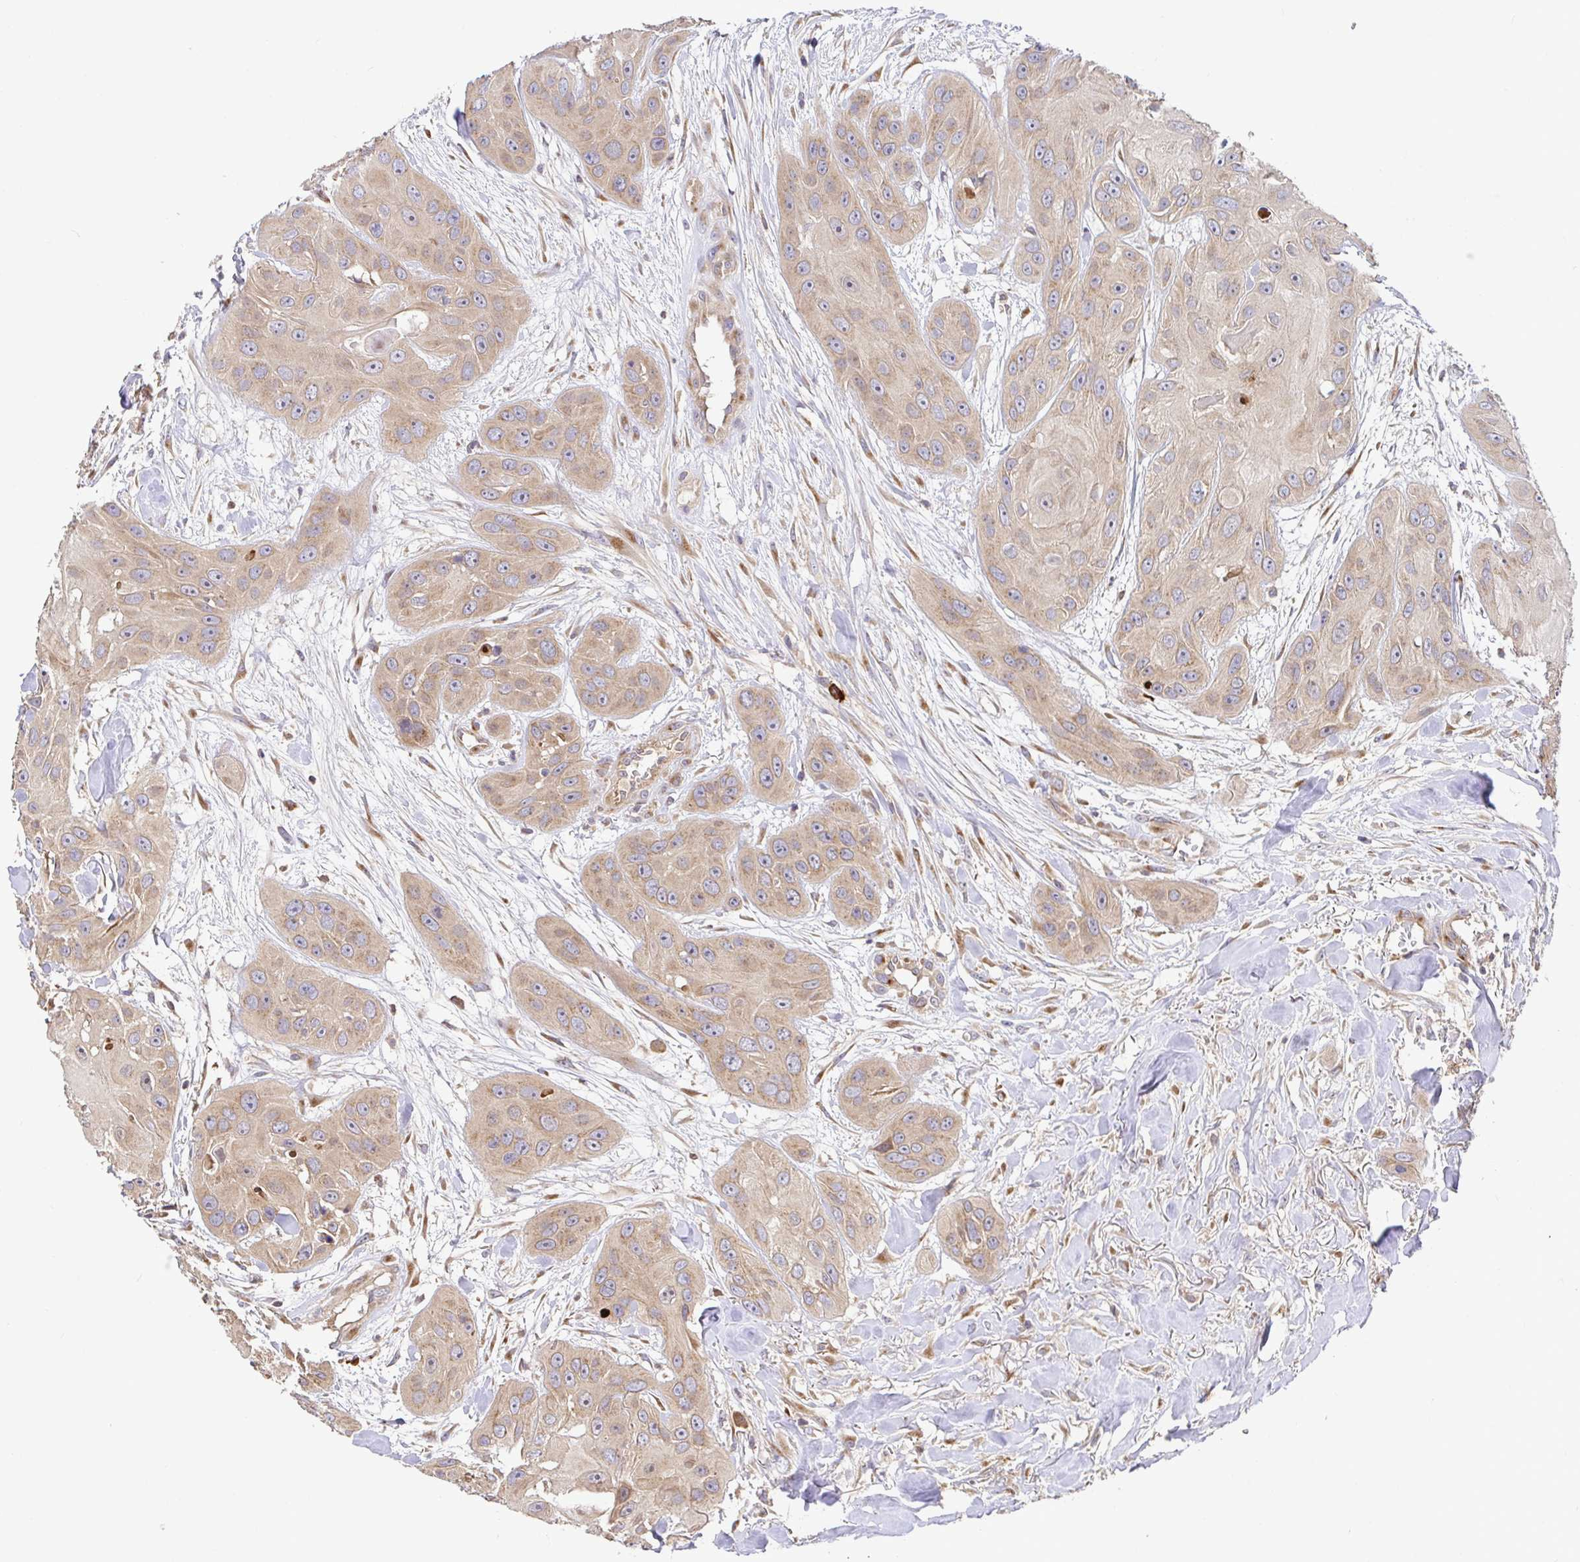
{"staining": {"intensity": "weak", "quantity": ">75%", "location": "cytoplasmic/membranous"}, "tissue": "head and neck cancer", "cell_type": "Tumor cells", "image_type": "cancer", "snomed": [{"axis": "morphology", "description": "Squamous cell carcinoma, NOS"}, {"axis": "topography", "description": "Oral tissue"}, {"axis": "topography", "description": "Head-Neck"}], "caption": "Human head and neck squamous cell carcinoma stained for a protein (brown) exhibits weak cytoplasmic/membranous positive positivity in about >75% of tumor cells.", "gene": "ELP1", "patient": {"sex": "male", "age": 77}}